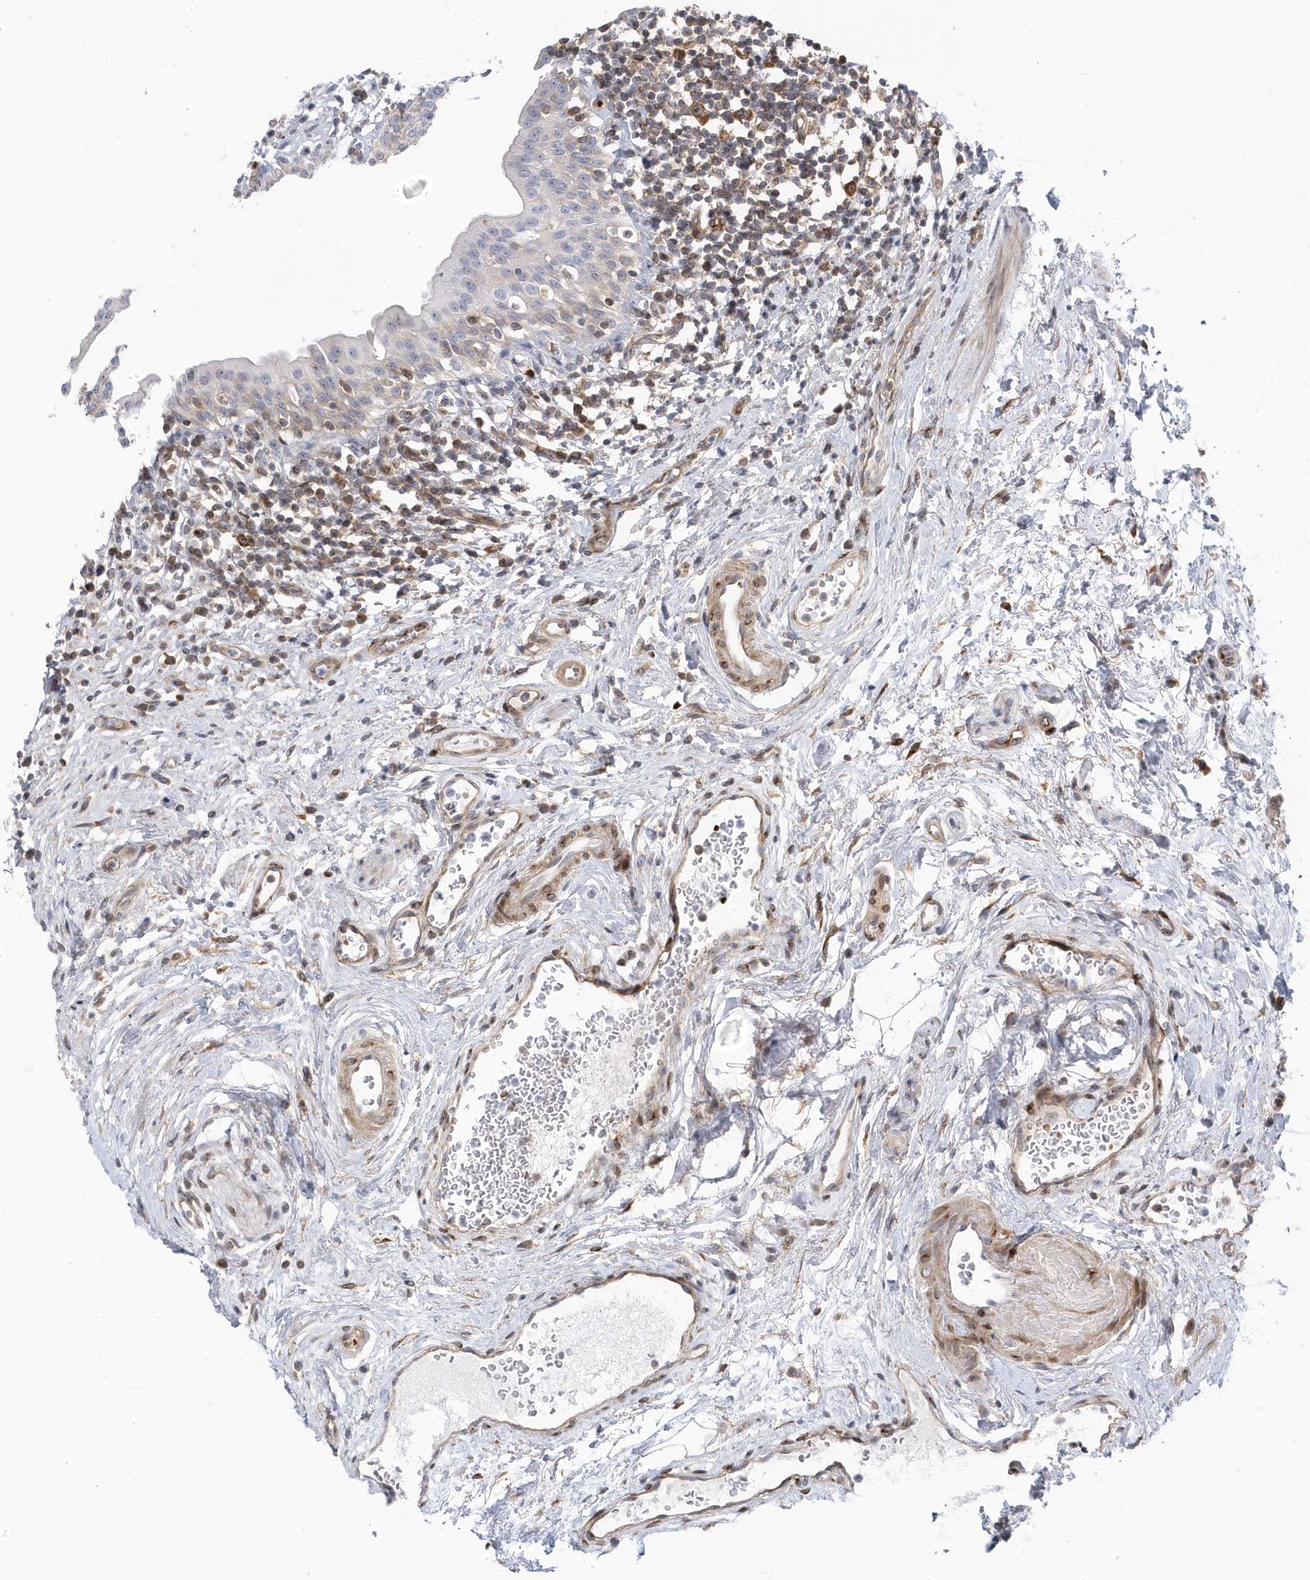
{"staining": {"intensity": "weak", "quantity": "<25%", "location": "nuclear"}, "tissue": "urinary bladder", "cell_type": "Urothelial cells", "image_type": "normal", "snomed": [{"axis": "morphology", "description": "Normal tissue, NOS"}, {"axis": "topography", "description": "Urinary bladder"}], "caption": "This is an IHC micrograph of benign human urinary bladder. There is no positivity in urothelial cells.", "gene": "MAP7D3", "patient": {"sex": "male", "age": 83}}